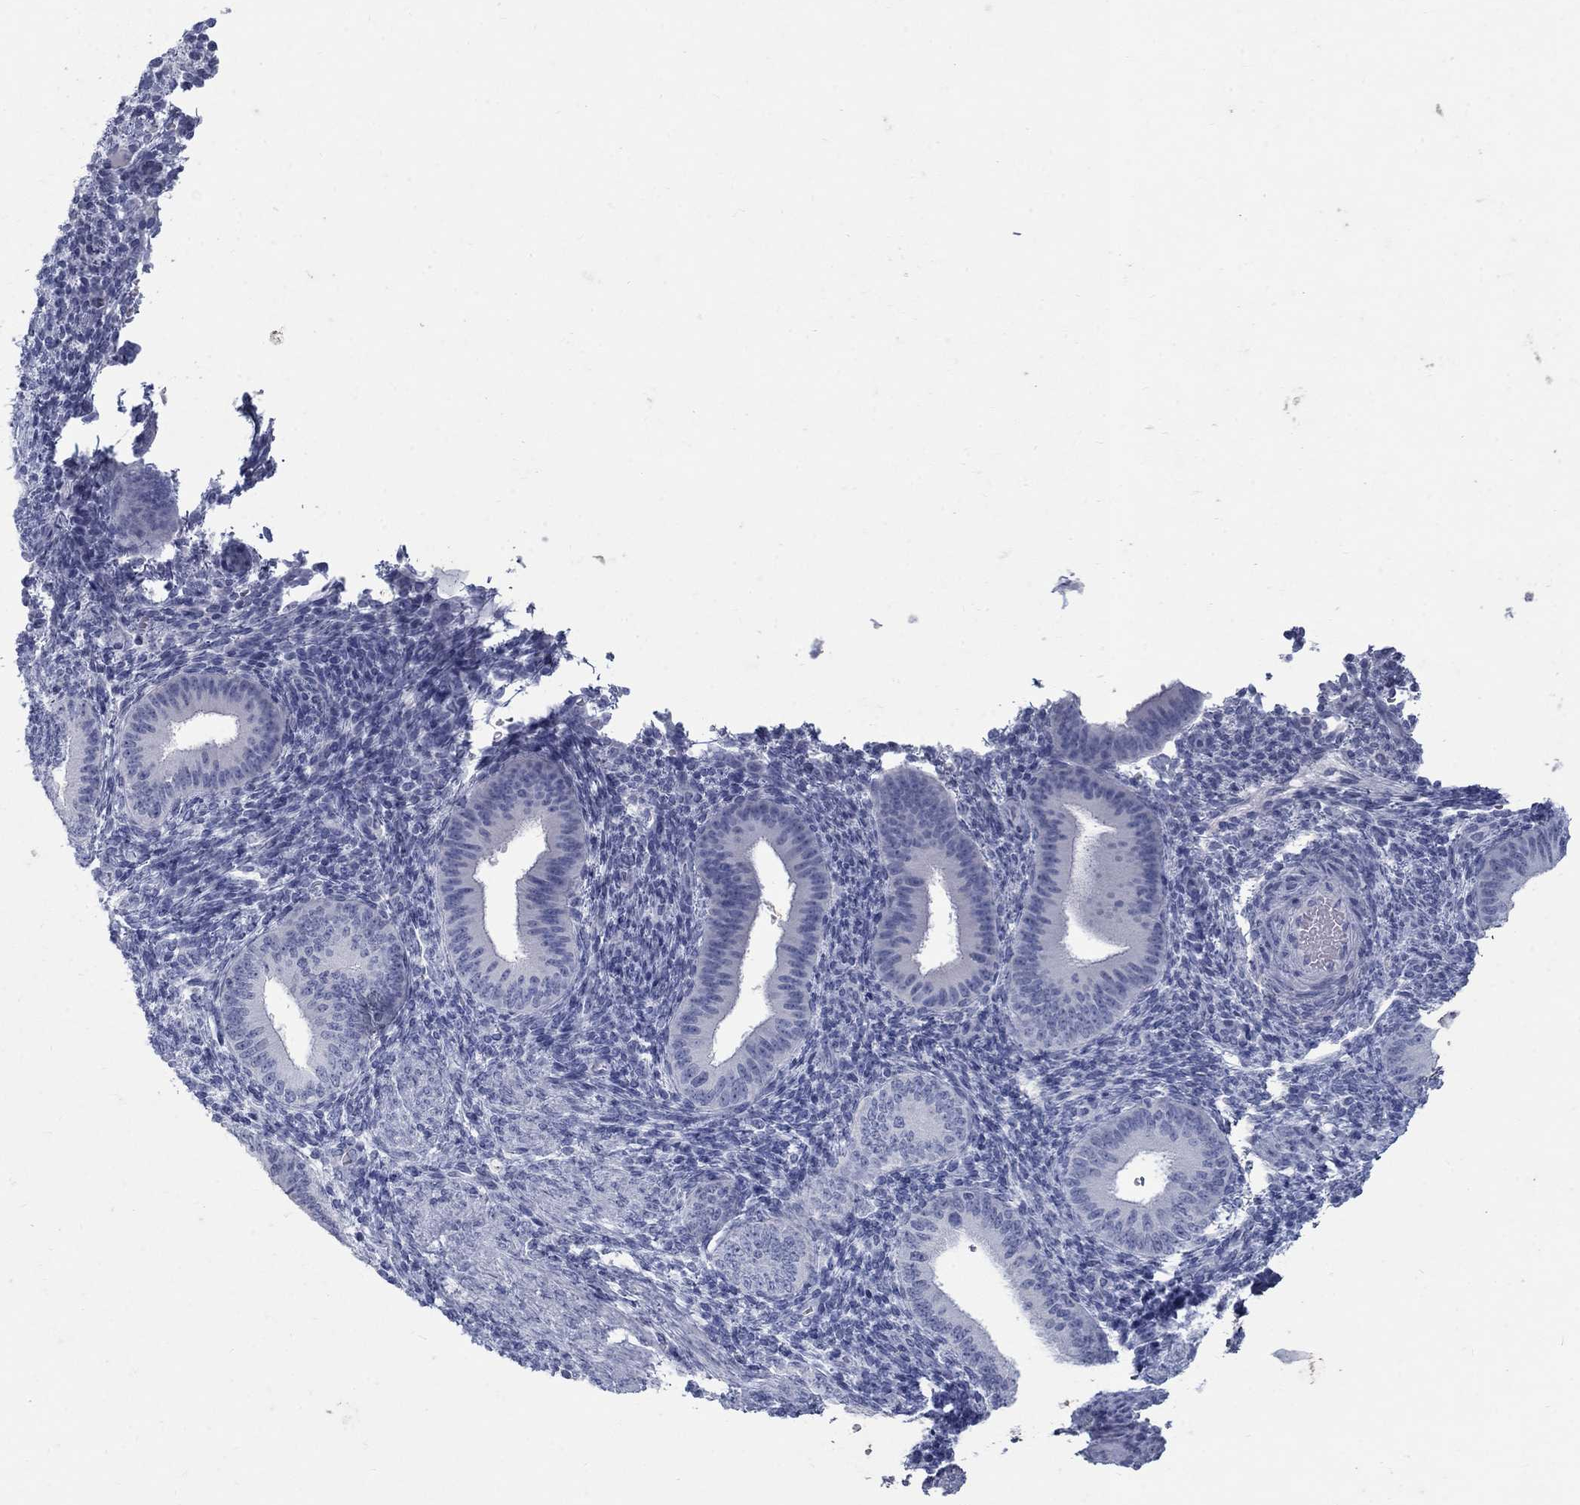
{"staining": {"intensity": "negative", "quantity": "none", "location": "none"}, "tissue": "endometrium", "cell_type": "Cells in endometrial stroma", "image_type": "normal", "snomed": [{"axis": "morphology", "description": "Normal tissue, NOS"}, {"axis": "topography", "description": "Endometrium"}], "caption": "Immunohistochemical staining of normal endometrium demonstrates no significant staining in cells in endometrial stroma.", "gene": "RFTN2", "patient": {"sex": "female", "age": 39}}